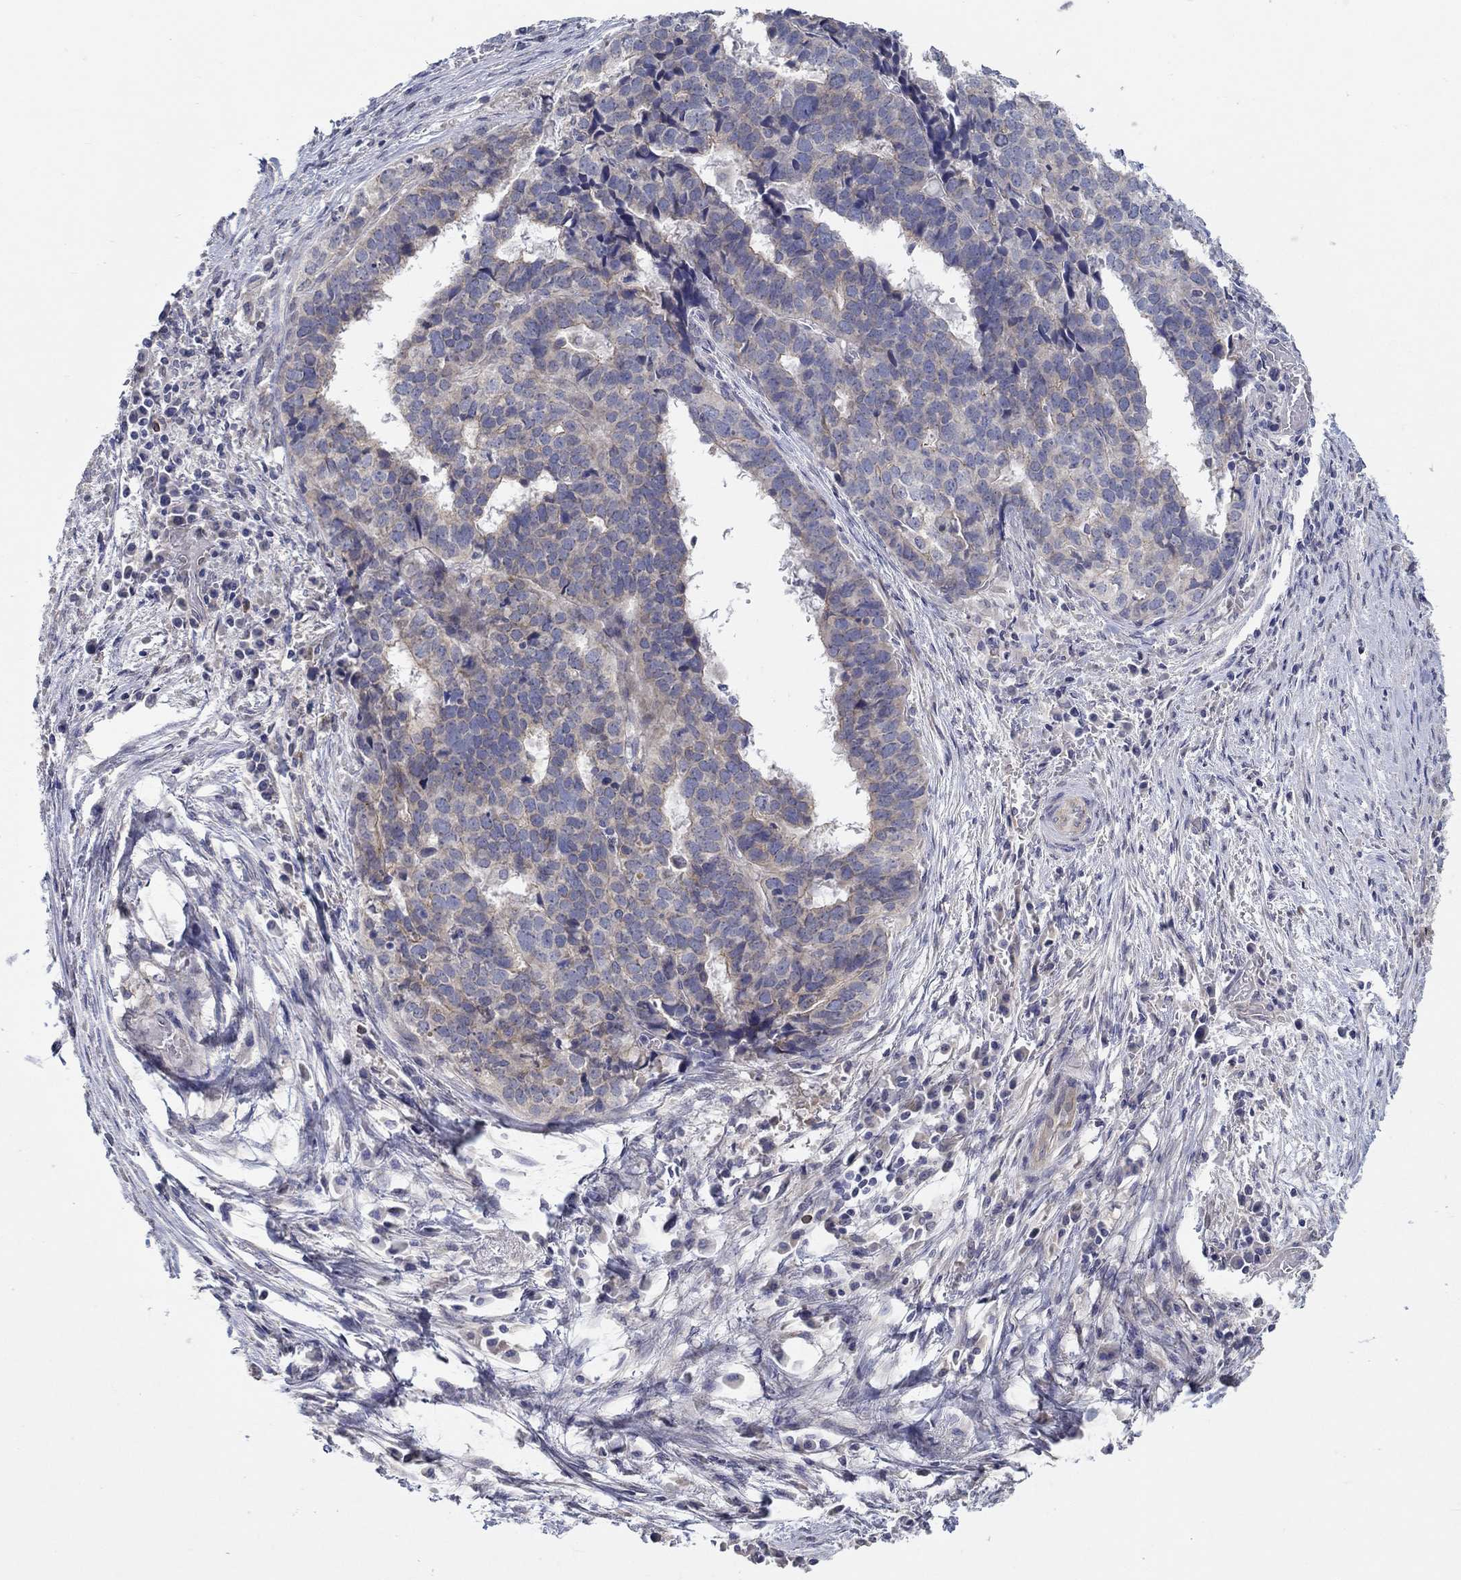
{"staining": {"intensity": "weak", "quantity": "25%-75%", "location": "cytoplasmic/membranous"}, "tissue": "stomach cancer", "cell_type": "Tumor cells", "image_type": "cancer", "snomed": [{"axis": "morphology", "description": "Adenocarcinoma, NOS"}, {"axis": "topography", "description": "Stomach"}], "caption": "Protein expression analysis of human adenocarcinoma (stomach) reveals weak cytoplasmic/membranous expression in approximately 25%-75% of tumor cells.", "gene": "ERMP1", "patient": {"sex": "male", "age": 69}}